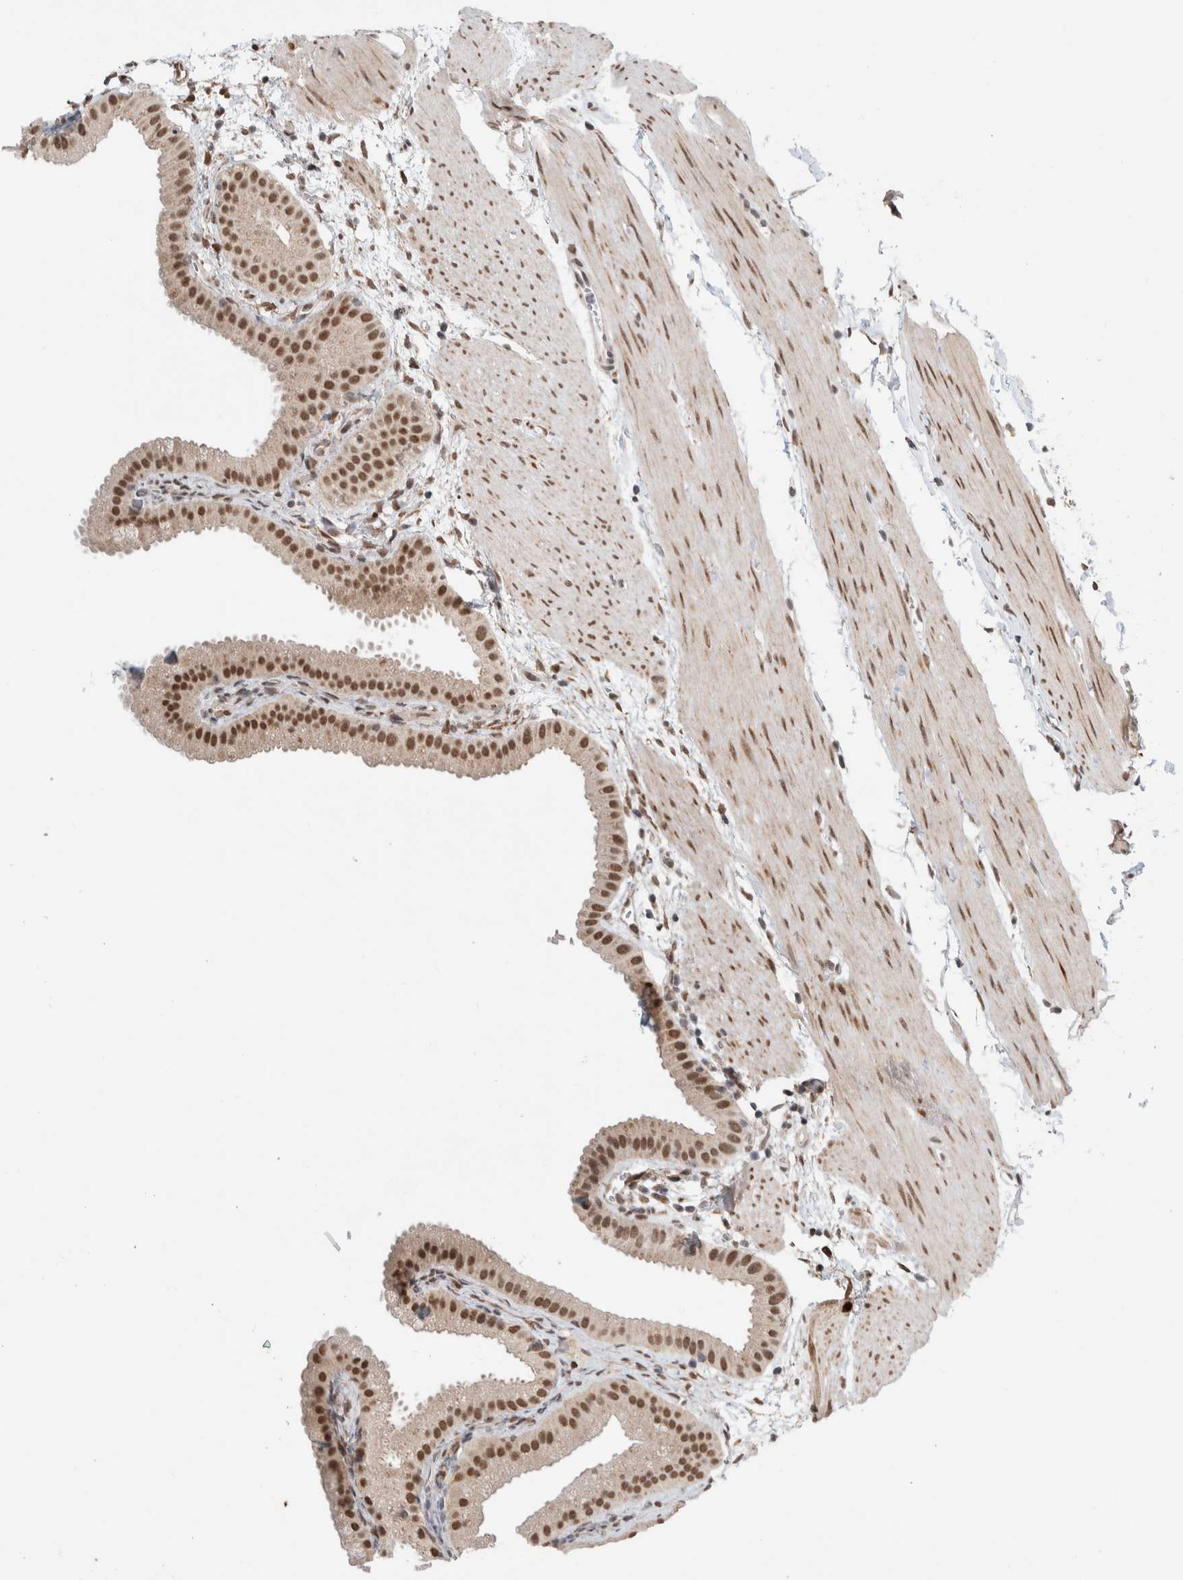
{"staining": {"intensity": "moderate", "quantity": ">75%", "location": "nuclear"}, "tissue": "gallbladder", "cell_type": "Glandular cells", "image_type": "normal", "snomed": [{"axis": "morphology", "description": "Normal tissue, NOS"}, {"axis": "topography", "description": "Gallbladder"}], "caption": "About >75% of glandular cells in normal gallbladder exhibit moderate nuclear protein staining as visualized by brown immunohistochemical staining.", "gene": "TNRC18", "patient": {"sex": "female", "age": 64}}